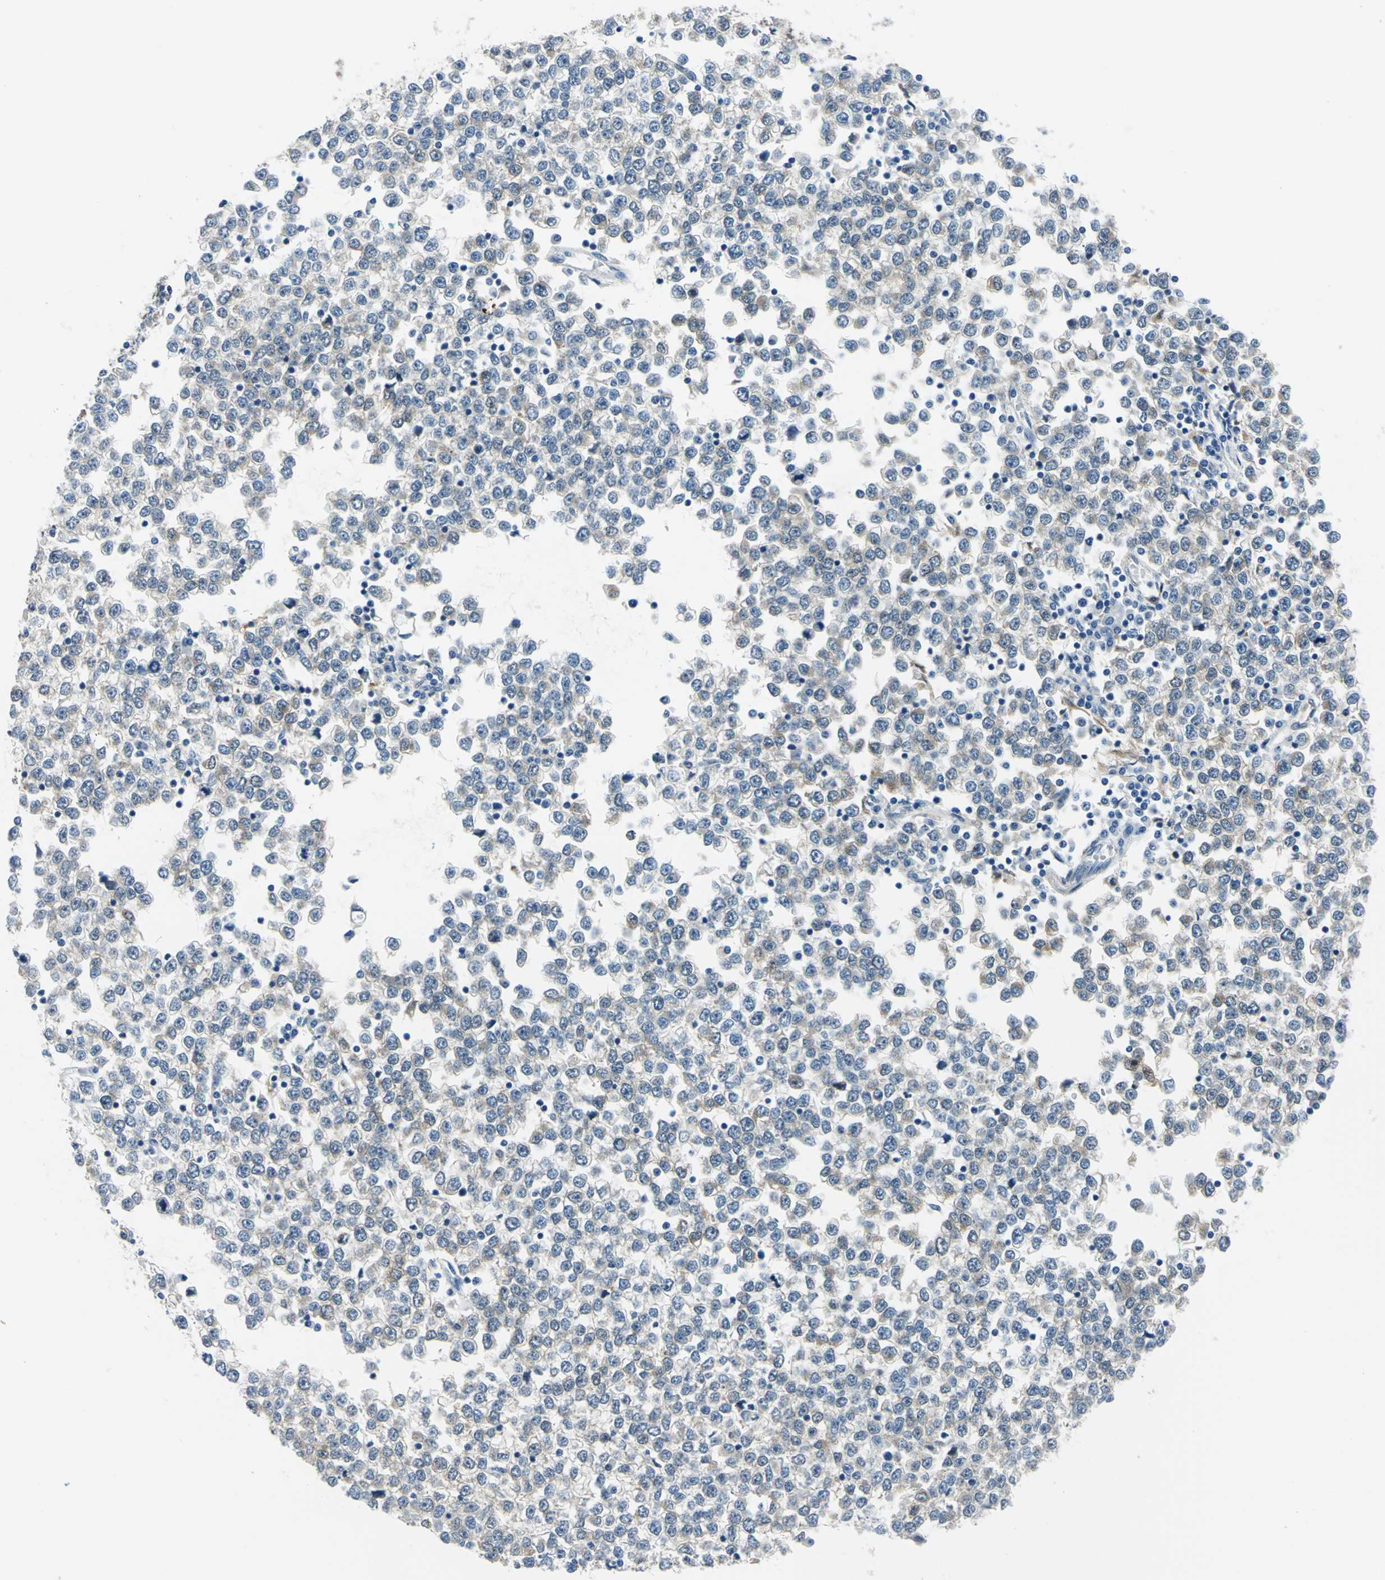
{"staining": {"intensity": "weak", "quantity": "<25%", "location": "cytoplasmic/membranous"}, "tissue": "testis cancer", "cell_type": "Tumor cells", "image_type": "cancer", "snomed": [{"axis": "morphology", "description": "Seminoma, NOS"}, {"axis": "topography", "description": "Testis"}], "caption": "Immunohistochemistry (IHC) photomicrograph of neoplastic tissue: human testis cancer (seminoma) stained with DAB demonstrates no significant protein staining in tumor cells.", "gene": "HSPB1", "patient": {"sex": "male", "age": 65}}